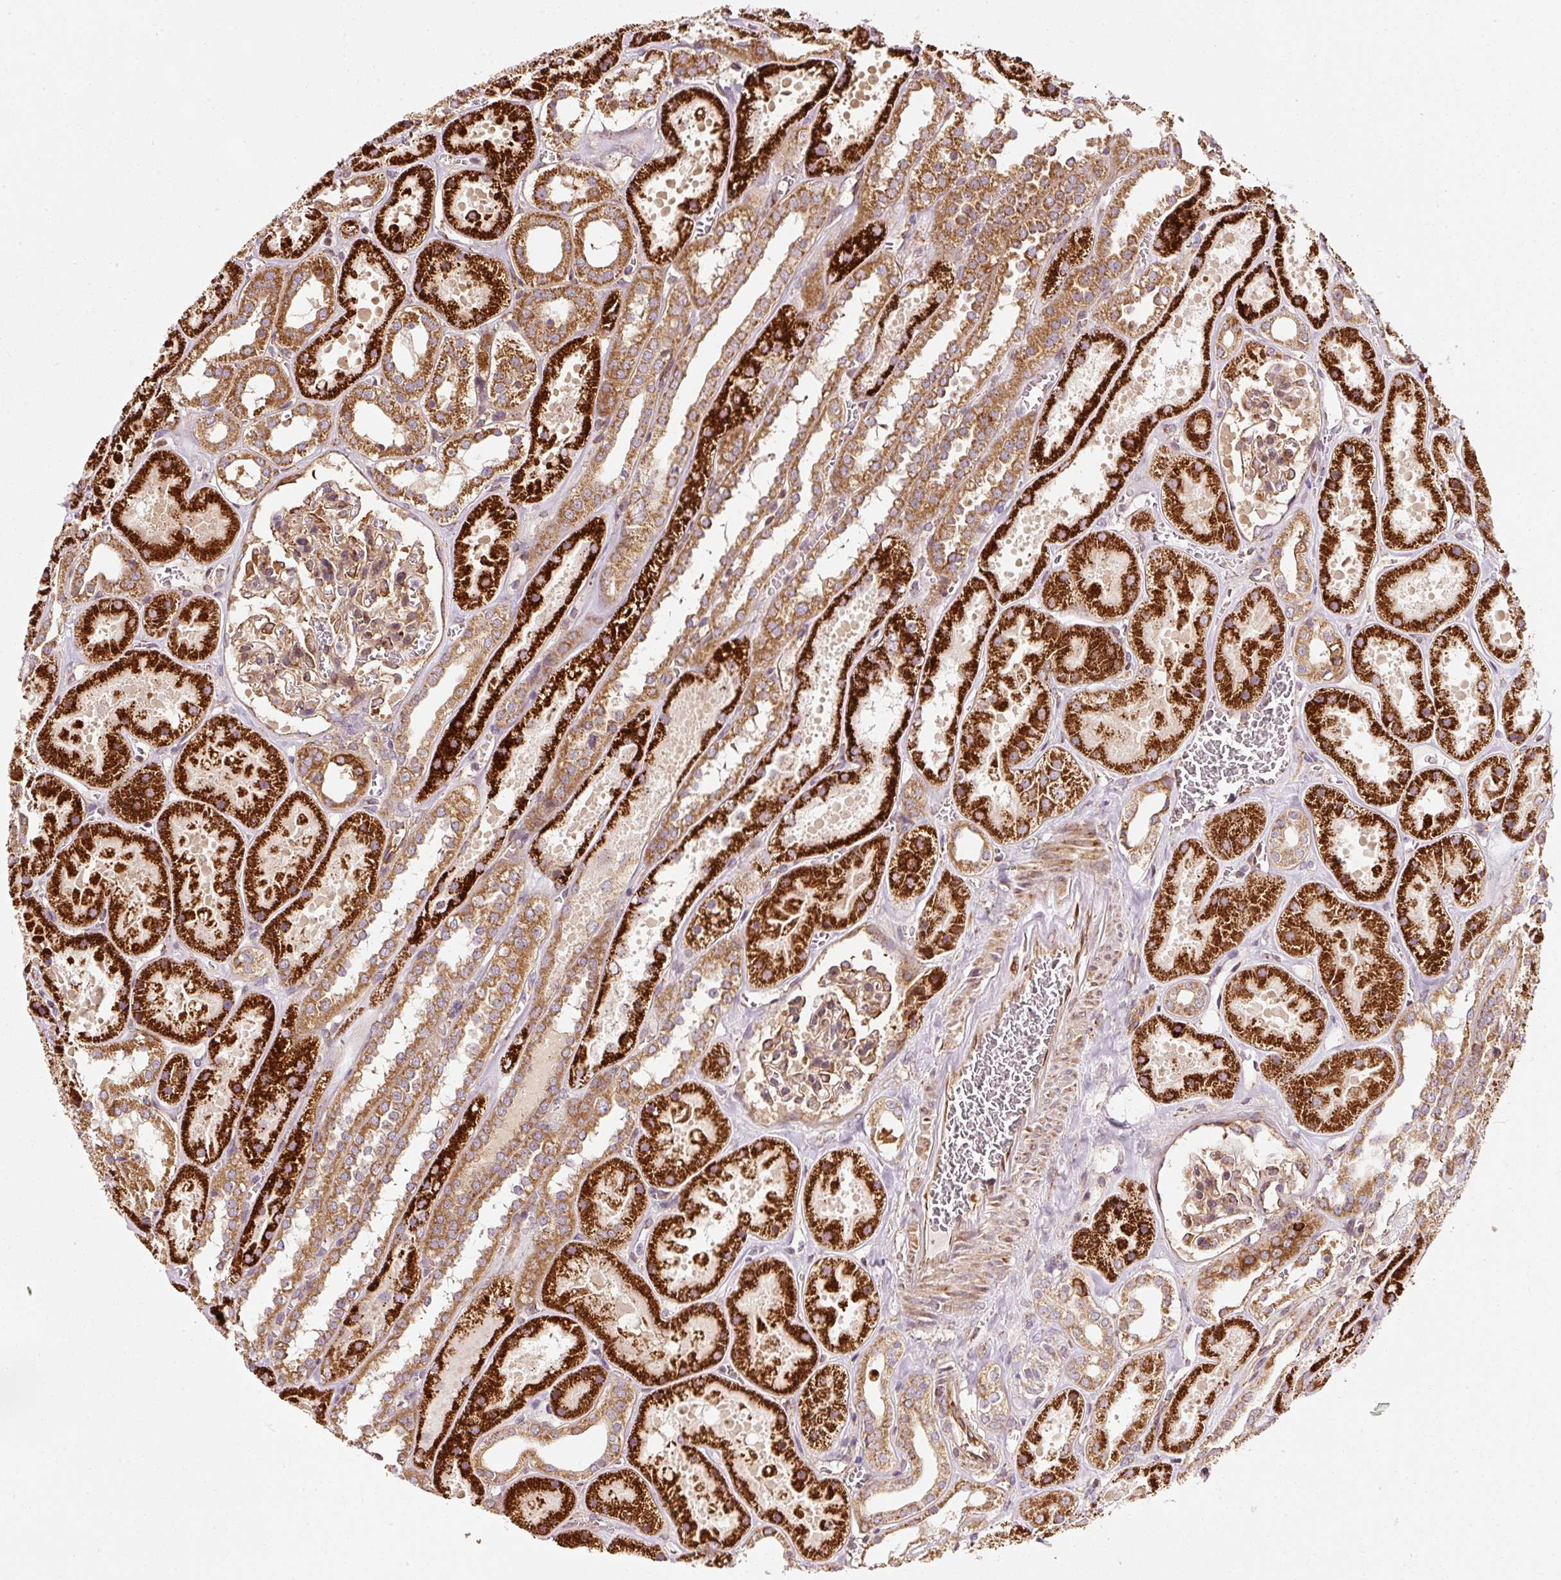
{"staining": {"intensity": "strong", "quantity": "25%-75%", "location": "cytoplasmic/membranous"}, "tissue": "kidney", "cell_type": "Cells in glomeruli", "image_type": "normal", "snomed": [{"axis": "morphology", "description": "Normal tissue, NOS"}, {"axis": "topography", "description": "Kidney"}], "caption": "Immunohistochemical staining of benign human kidney demonstrates strong cytoplasmic/membranous protein staining in about 25%-75% of cells in glomeruli.", "gene": "ISCU", "patient": {"sex": "female", "age": 41}}